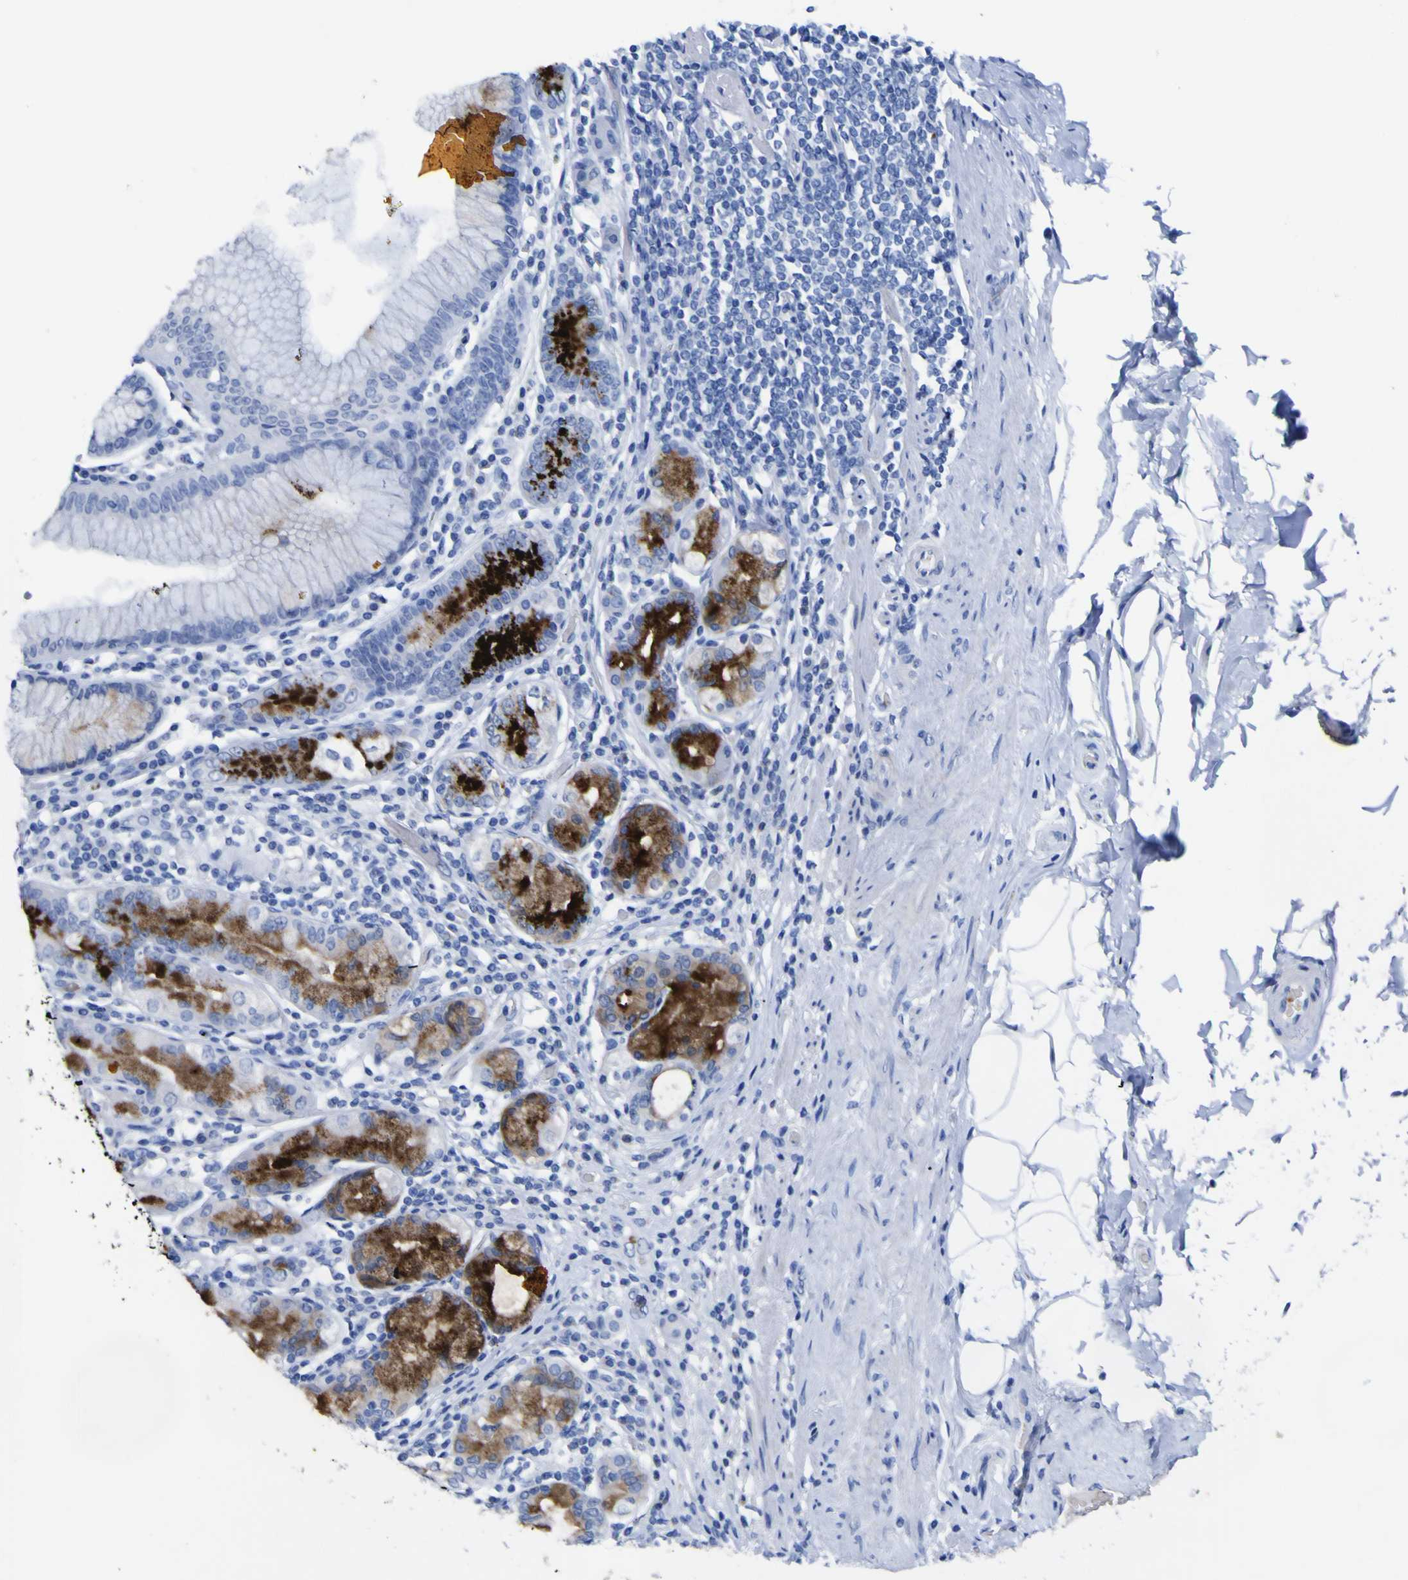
{"staining": {"intensity": "moderate", "quantity": "25%-75%", "location": "cytoplasmic/membranous"}, "tissue": "stomach", "cell_type": "Glandular cells", "image_type": "normal", "snomed": [{"axis": "morphology", "description": "Normal tissue, NOS"}, {"axis": "topography", "description": "Stomach, lower"}], "caption": "Immunohistochemistry (IHC) staining of benign stomach, which shows medium levels of moderate cytoplasmic/membranous expression in approximately 25%-75% of glandular cells indicating moderate cytoplasmic/membranous protein staining. The staining was performed using DAB (3,3'-diaminobenzidine) (brown) for protein detection and nuclei were counterstained in hematoxylin (blue).", "gene": "GCM1", "patient": {"sex": "female", "age": 76}}